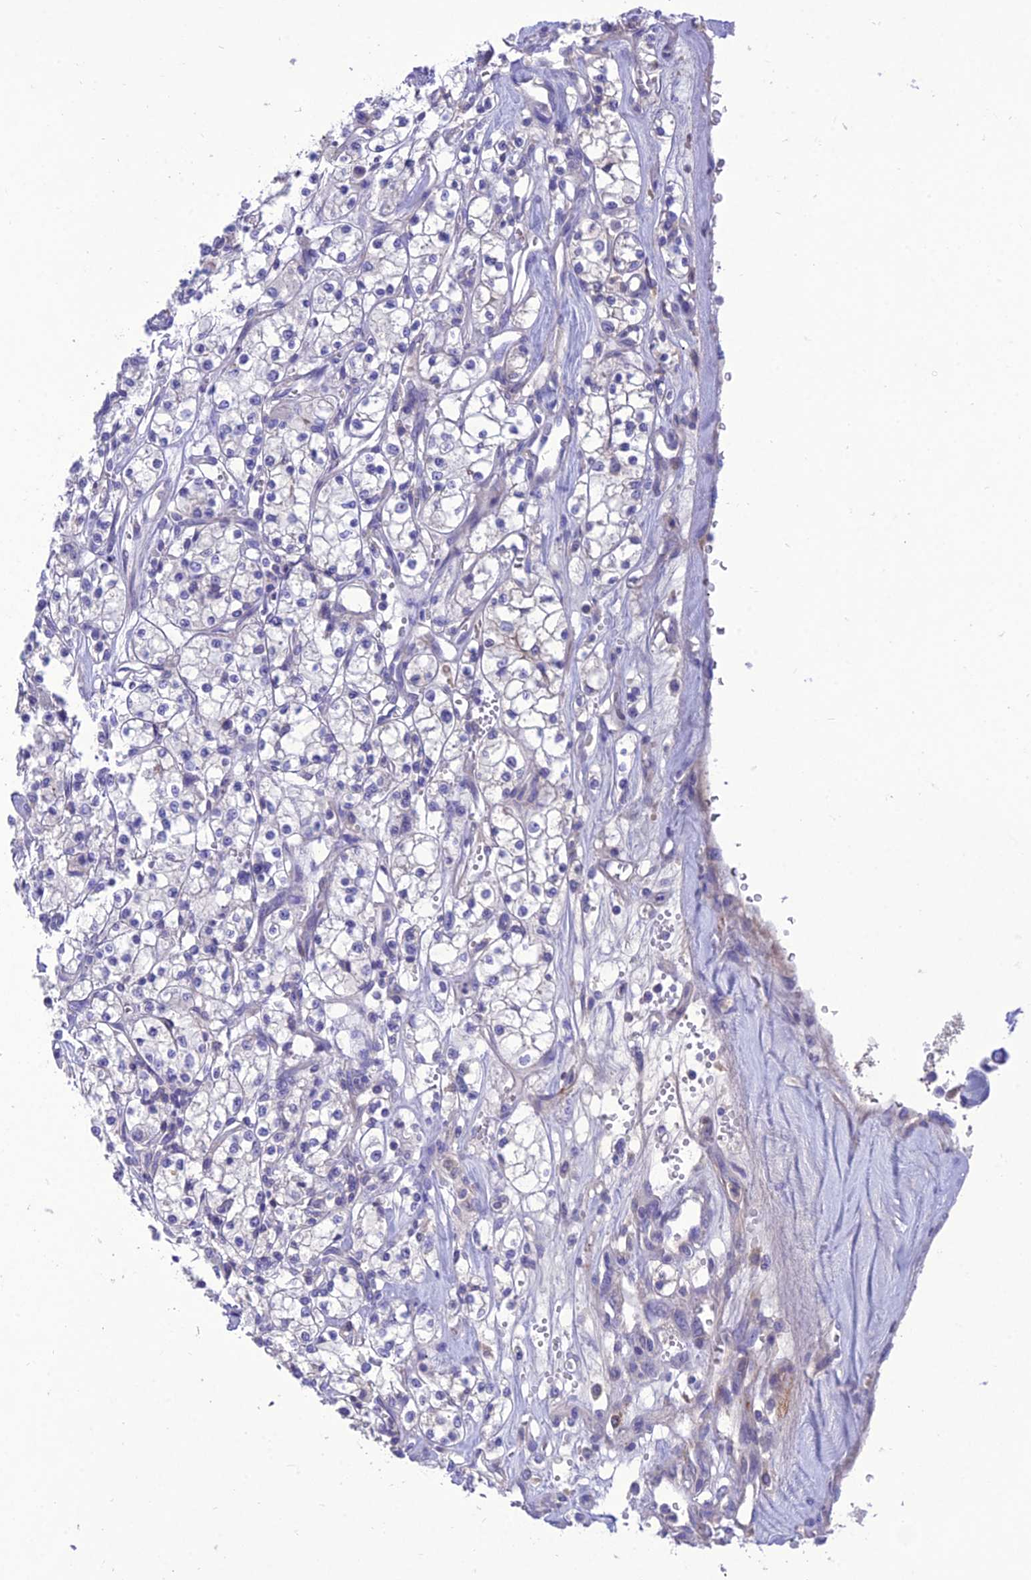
{"staining": {"intensity": "negative", "quantity": "none", "location": "none"}, "tissue": "renal cancer", "cell_type": "Tumor cells", "image_type": "cancer", "snomed": [{"axis": "morphology", "description": "Adenocarcinoma, NOS"}, {"axis": "topography", "description": "Kidney"}], "caption": "A high-resolution image shows immunohistochemistry staining of renal cancer (adenocarcinoma), which displays no significant staining in tumor cells. (IHC, brightfield microscopy, high magnification).", "gene": "TEKT3", "patient": {"sex": "female", "age": 59}}